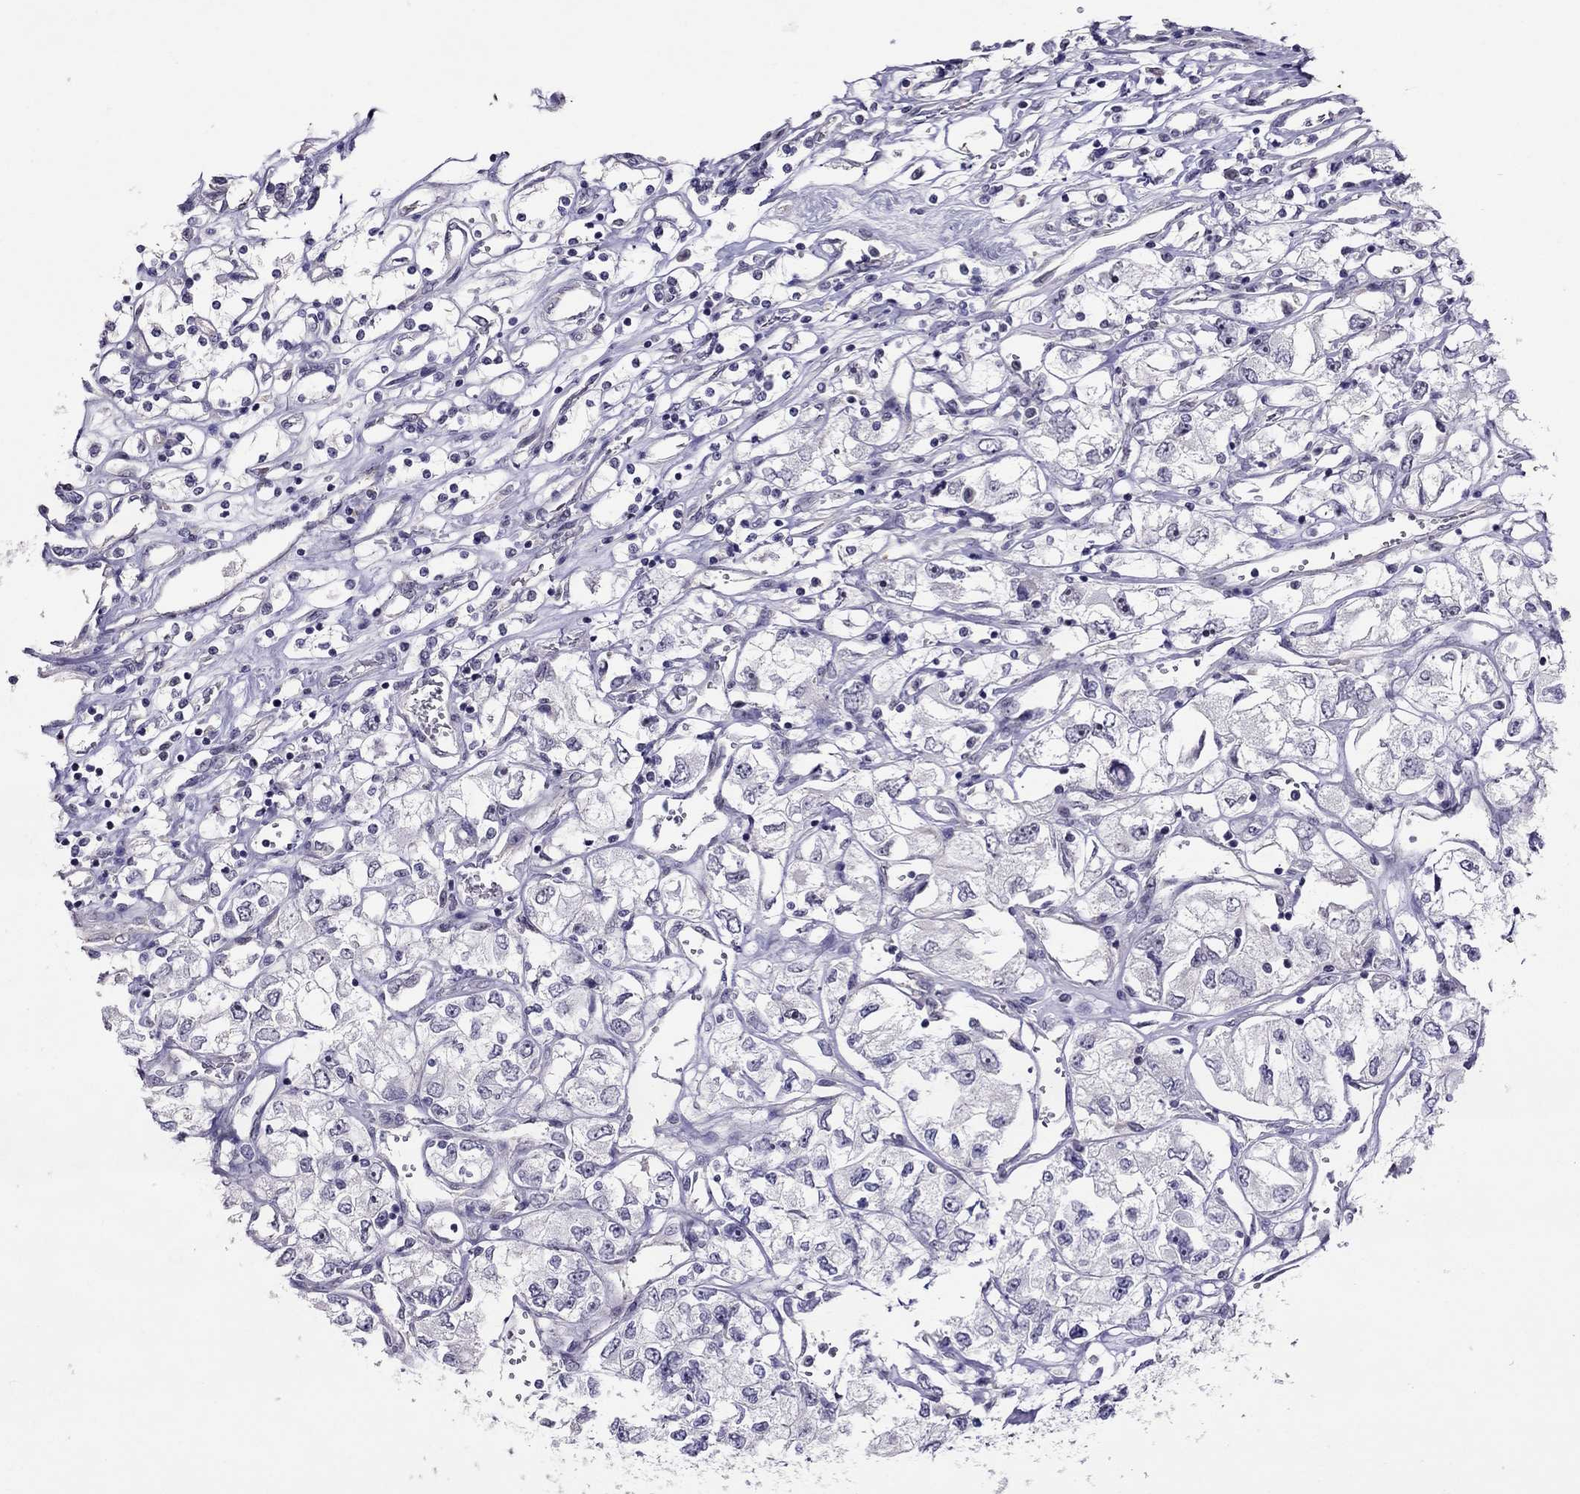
{"staining": {"intensity": "negative", "quantity": "none", "location": "none"}, "tissue": "renal cancer", "cell_type": "Tumor cells", "image_type": "cancer", "snomed": [{"axis": "morphology", "description": "Adenocarcinoma, NOS"}, {"axis": "topography", "description": "Kidney"}], "caption": "The micrograph shows no staining of tumor cells in renal cancer (adenocarcinoma).", "gene": "LRRC46", "patient": {"sex": "female", "age": 59}}